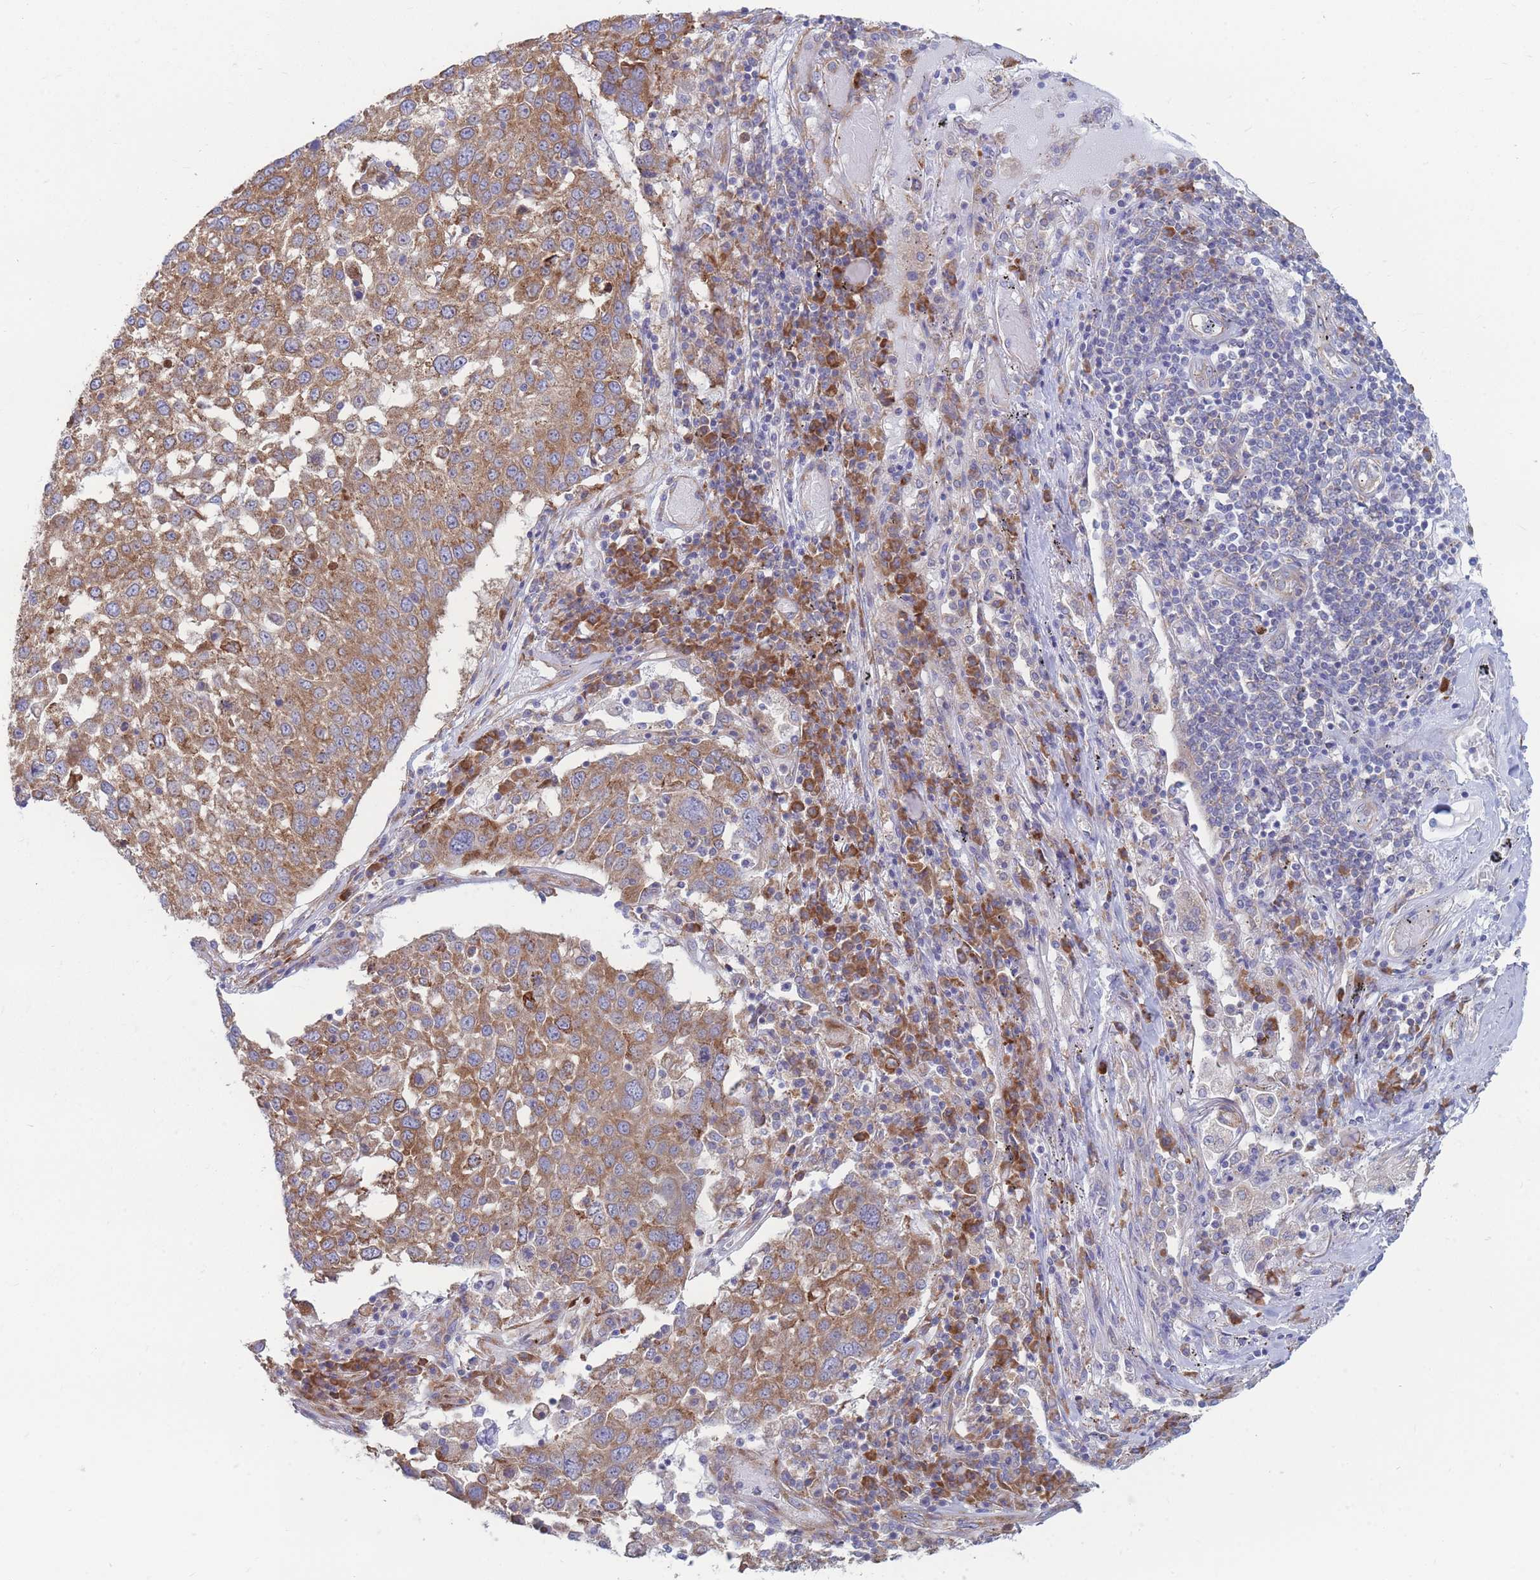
{"staining": {"intensity": "moderate", "quantity": ">75%", "location": "cytoplasmic/membranous"}, "tissue": "lung cancer", "cell_type": "Tumor cells", "image_type": "cancer", "snomed": [{"axis": "morphology", "description": "Squamous cell carcinoma, NOS"}, {"axis": "topography", "description": "Lung"}], "caption": "Immunohistochemical staining of human squamous cell carcinoma (lung) shows medium levels of moderate cytoplasmic/membranous staining in approximately >75% of tumor cells. The staining was performed using DAB (3,3'-diaminobenzidine) to visualize the protein expression in brown, while the nuclei were stained in blue with hematoxylin (Magnification: 20x).", "gene": "RPL8", "patient": {"sex": "male", "age": 65}}